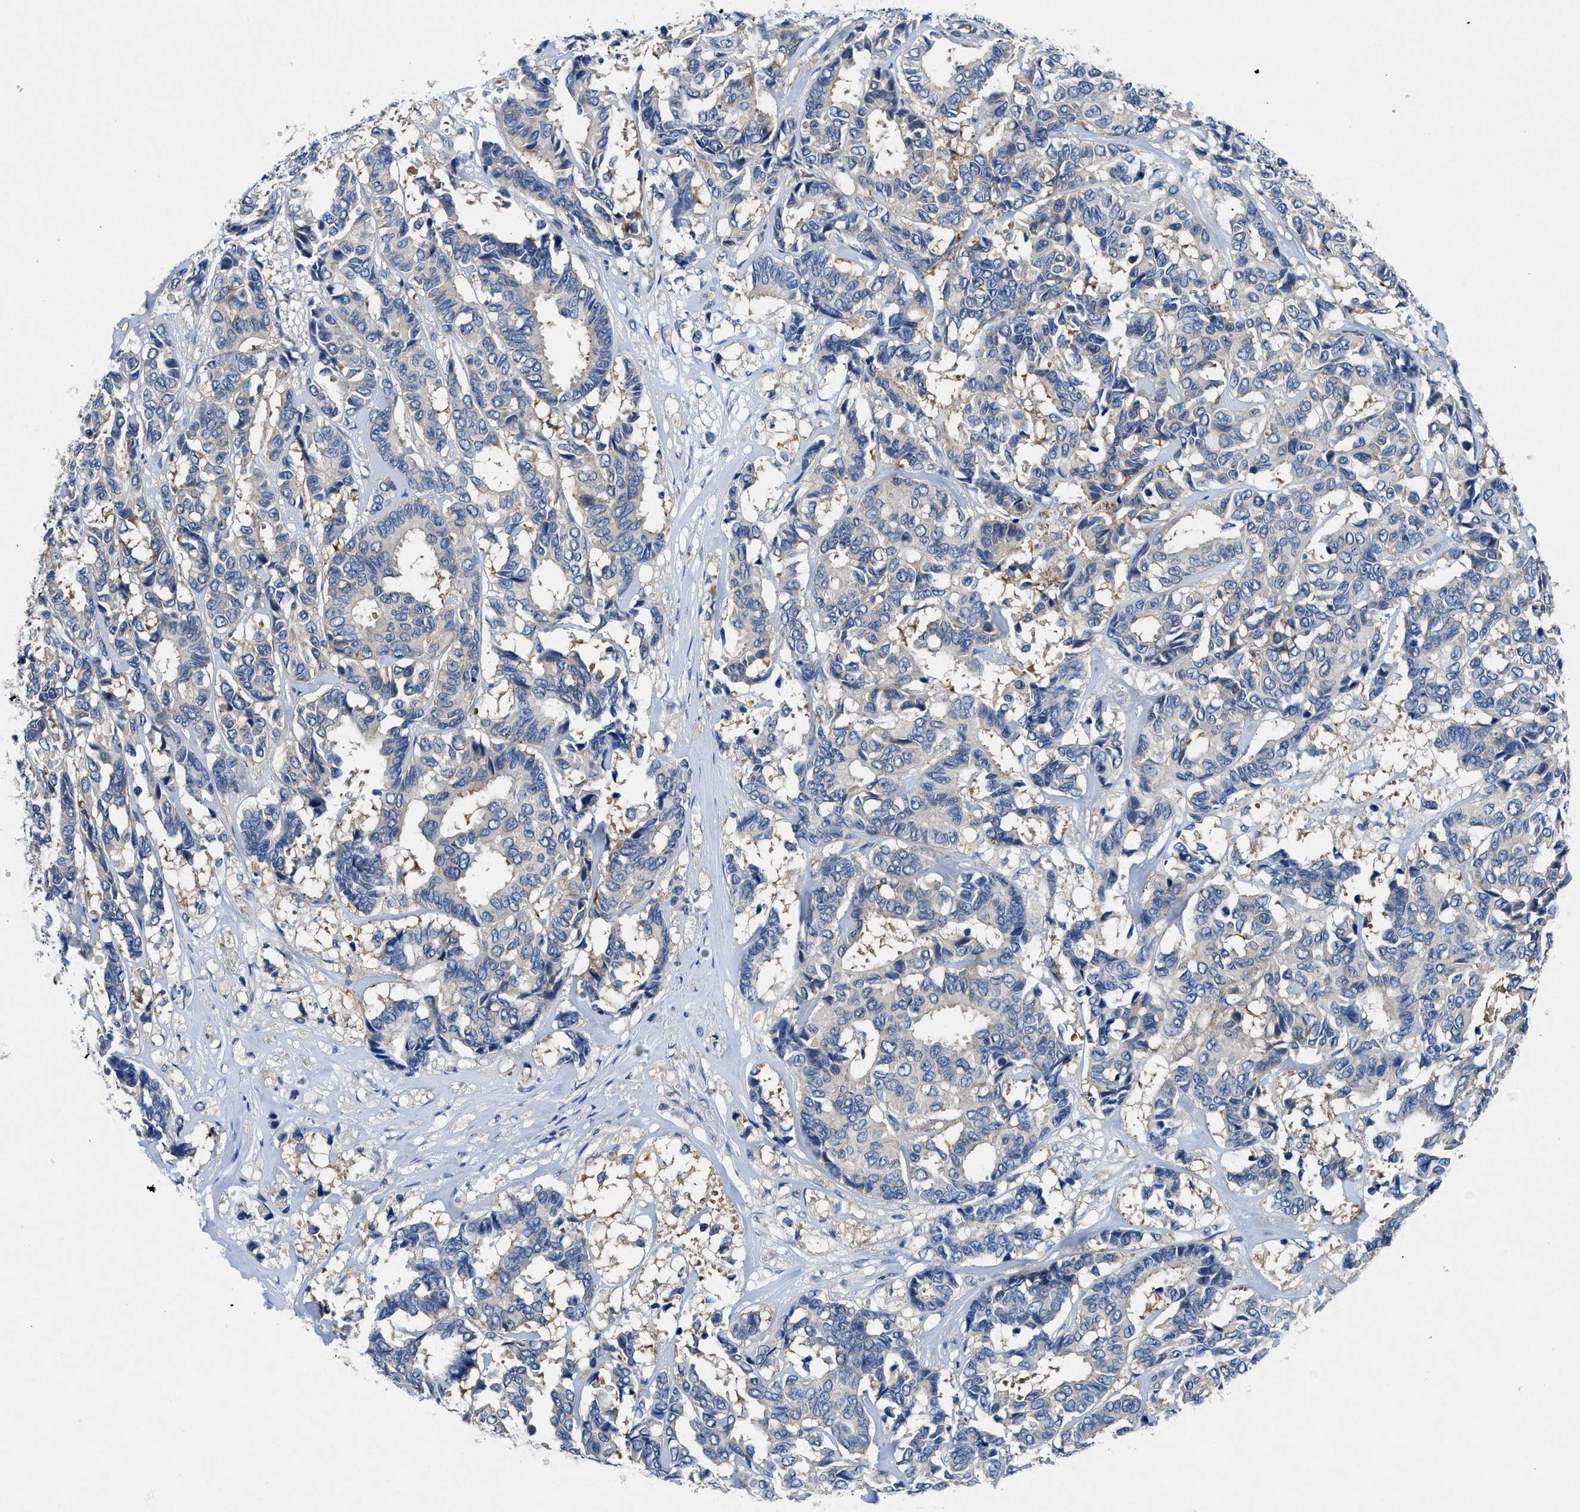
{"staining": {"intensity": "negative", "quantity": "none", "location": "none"}, "tissue": "breast cancer", "cell_type": "Tumor cells", "image_type": "cancer", "snomed": [{"axis": "morphology", "description": "Duct carcinoma"}, {"axis": "topography", "description": "Breast"}], "caption": "Immunohistochemical staining of human breast cancer shows no significant staining in tumor cells.", "gene": "COPS2", "patient": {"sex": "female", "age": 87}}